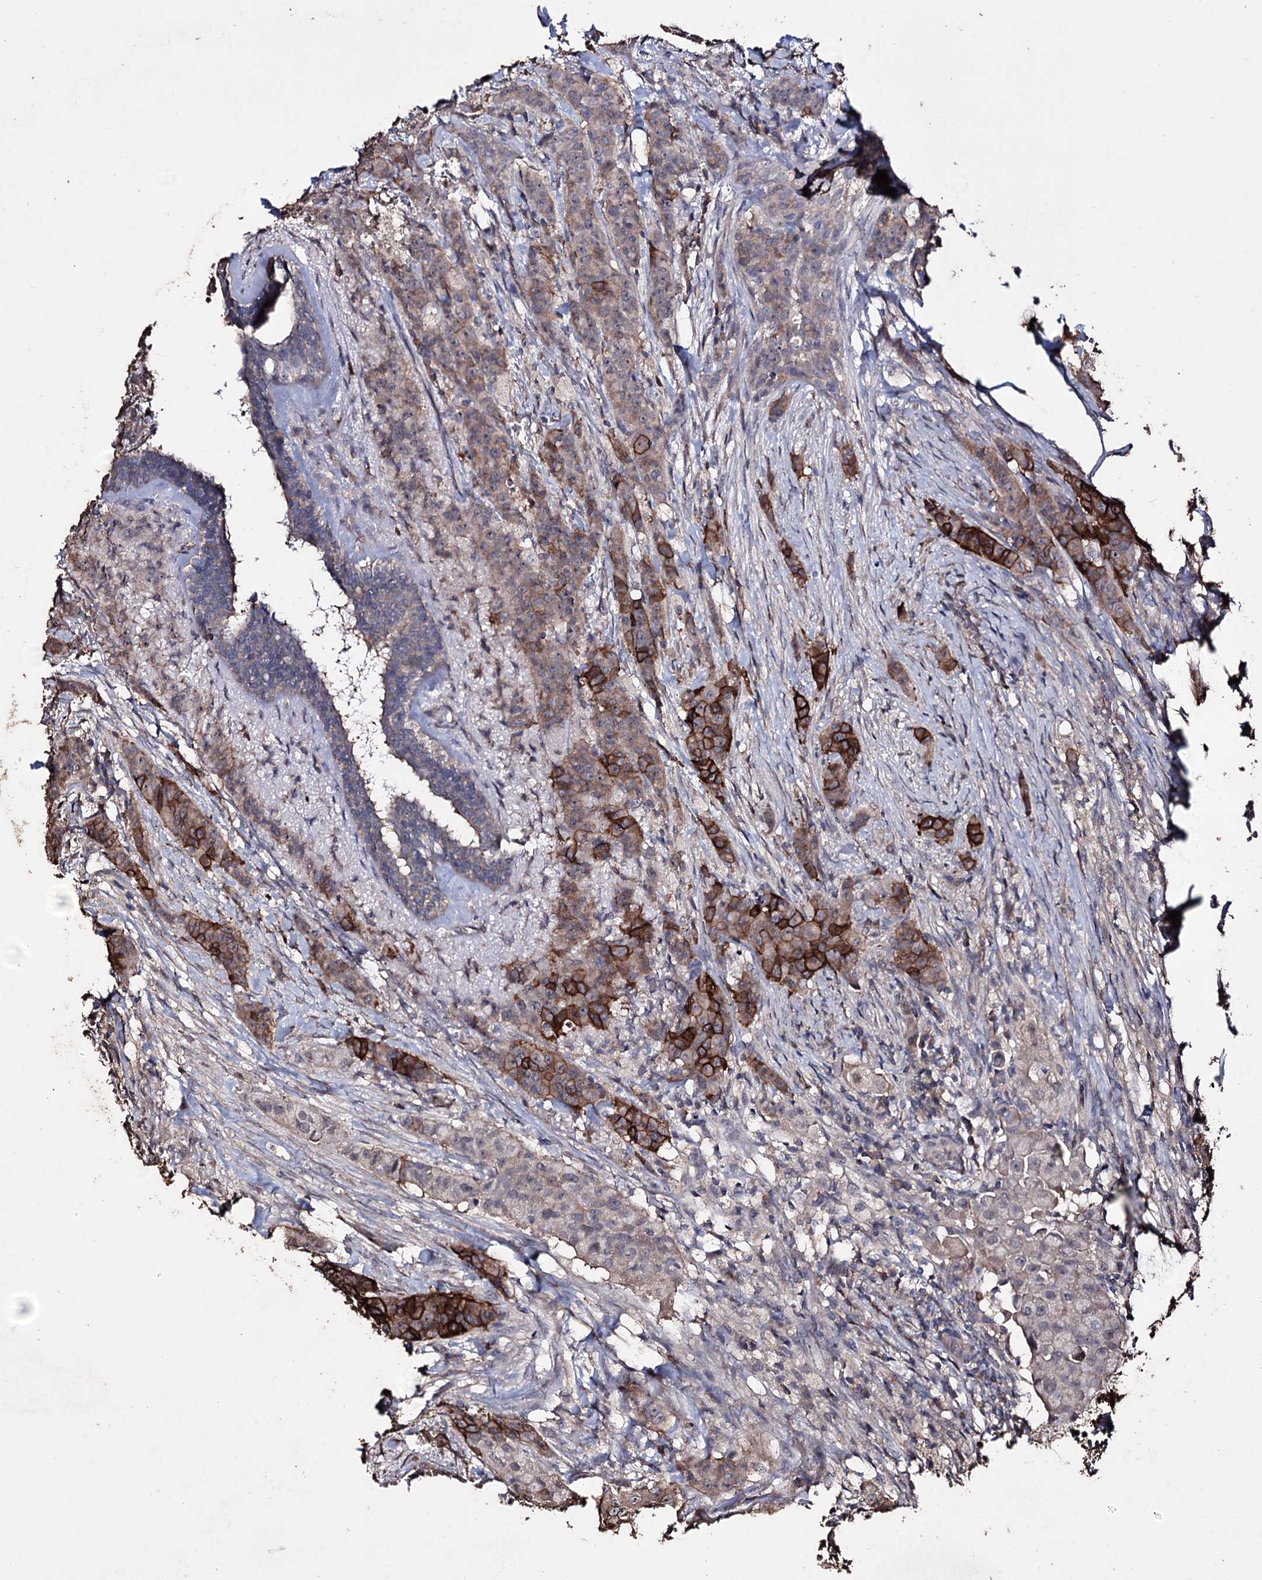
{"staining": {"intensity": "strong", "quantity": "25%-75%", "location": "cytoplasmic/membranous"}, "tissue": "breast cancer", "cell_type": "Tumor cells", "image_type": "cancer", "snomed": [{"axis": "morphology", "description": "Duct carcinoma"}, {"axis": "topography", "description": "Breast"}], "caption": "A photomicrograph of human breast invasive ductal carcinoma stained for a protein demonstrates strong cytoplasmic/membranous brown staining in tumor cells.", "gene": "ZNF662", "patient": {"sex": "female", "age": 40}}